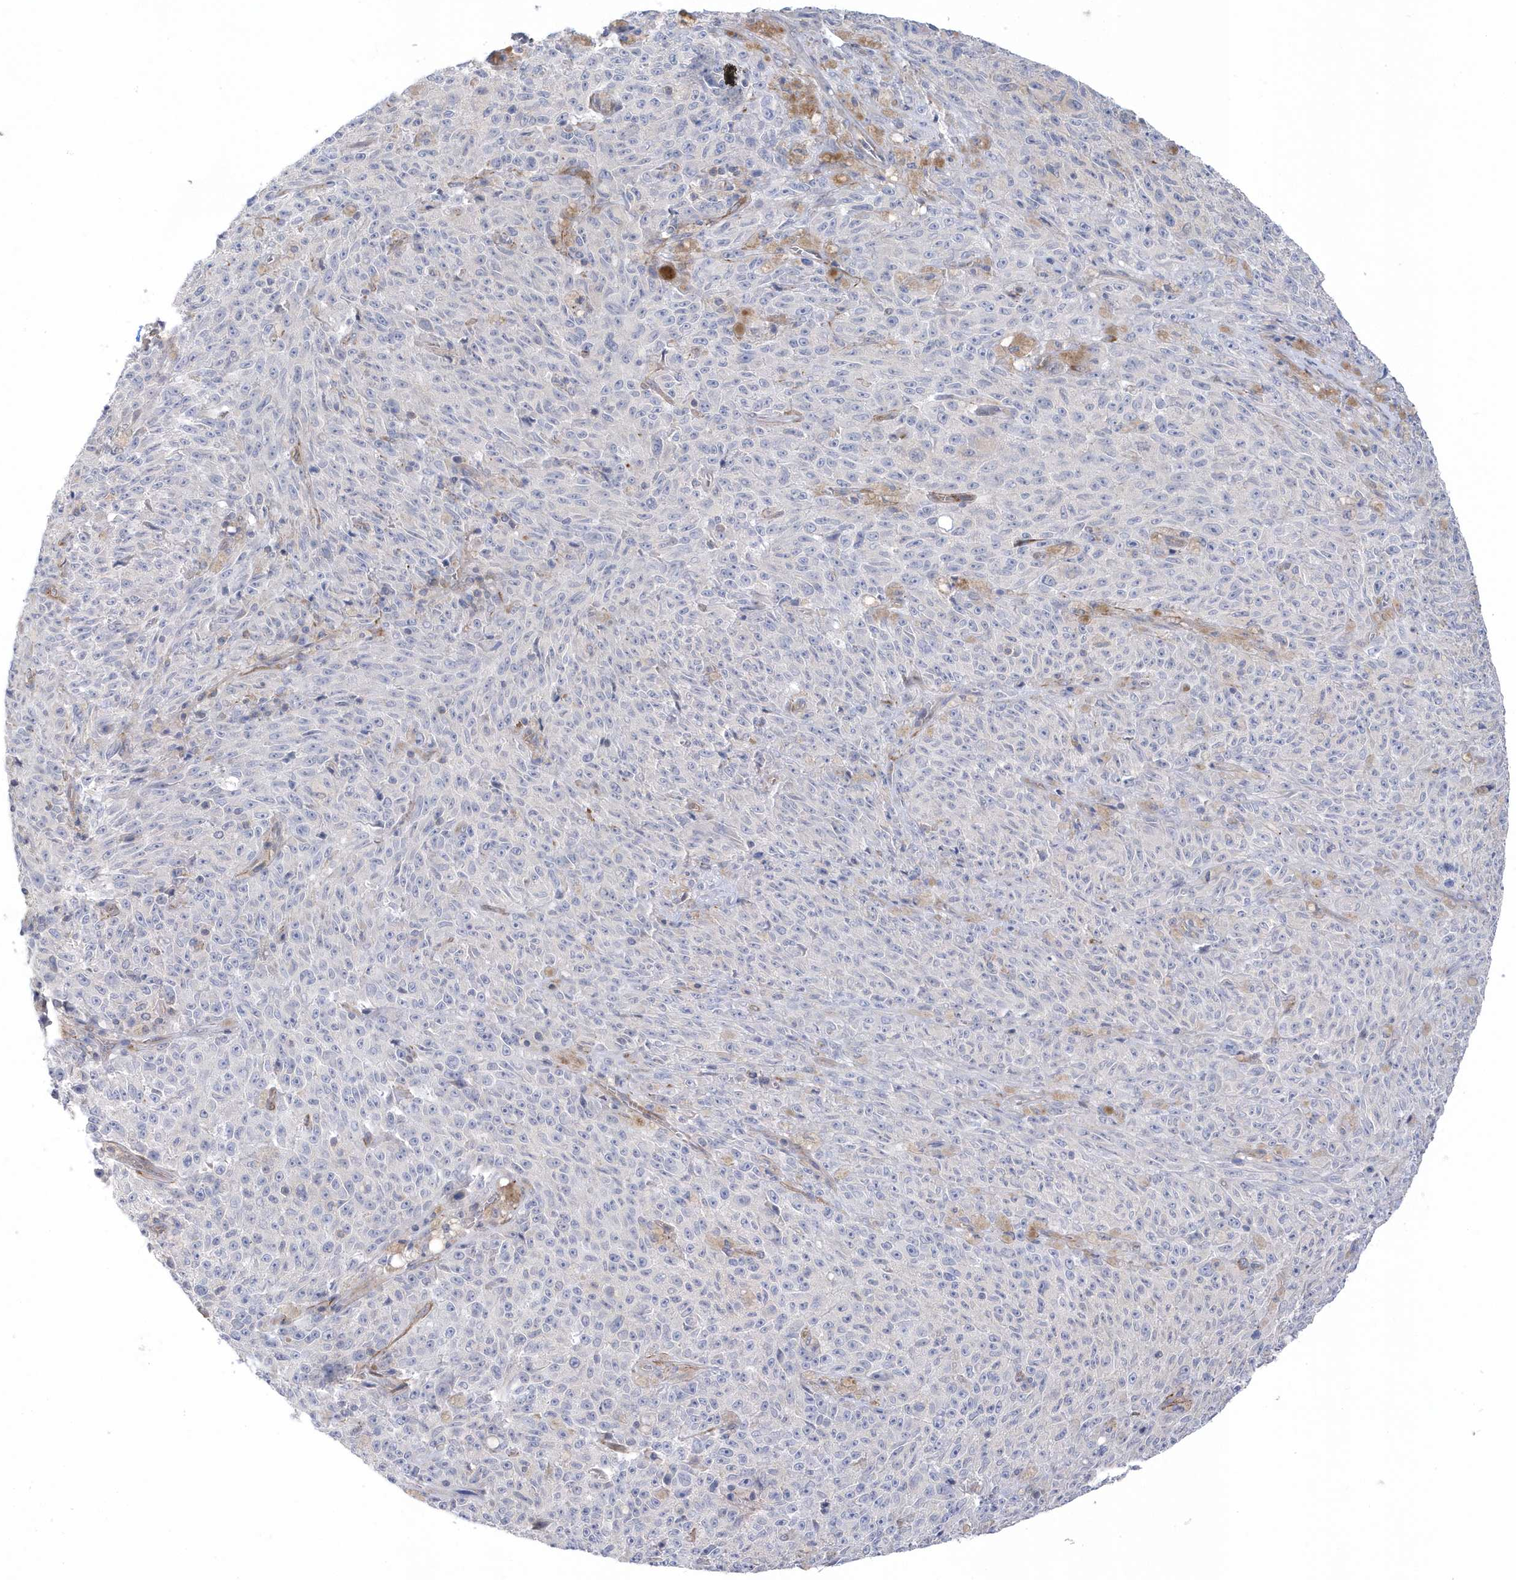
{"staining": {"intensity": "negative", "quantity": "none", "location": "none"}, "tissue": "melanoma", "cell_type": "Tumor cells", "image_type": "cancer", "snomed": [{"axis": "morphology", "description": "Malignant melanoma, NOS"}, {"axis": "topography", "description": "Skin"}], "caption": "This is an IHC photomicrograph of human malignant melanoma. There is no expression in tumor cells.", "gene": "ANAPC1", "patient": {"sex": "female", "age": 82}}